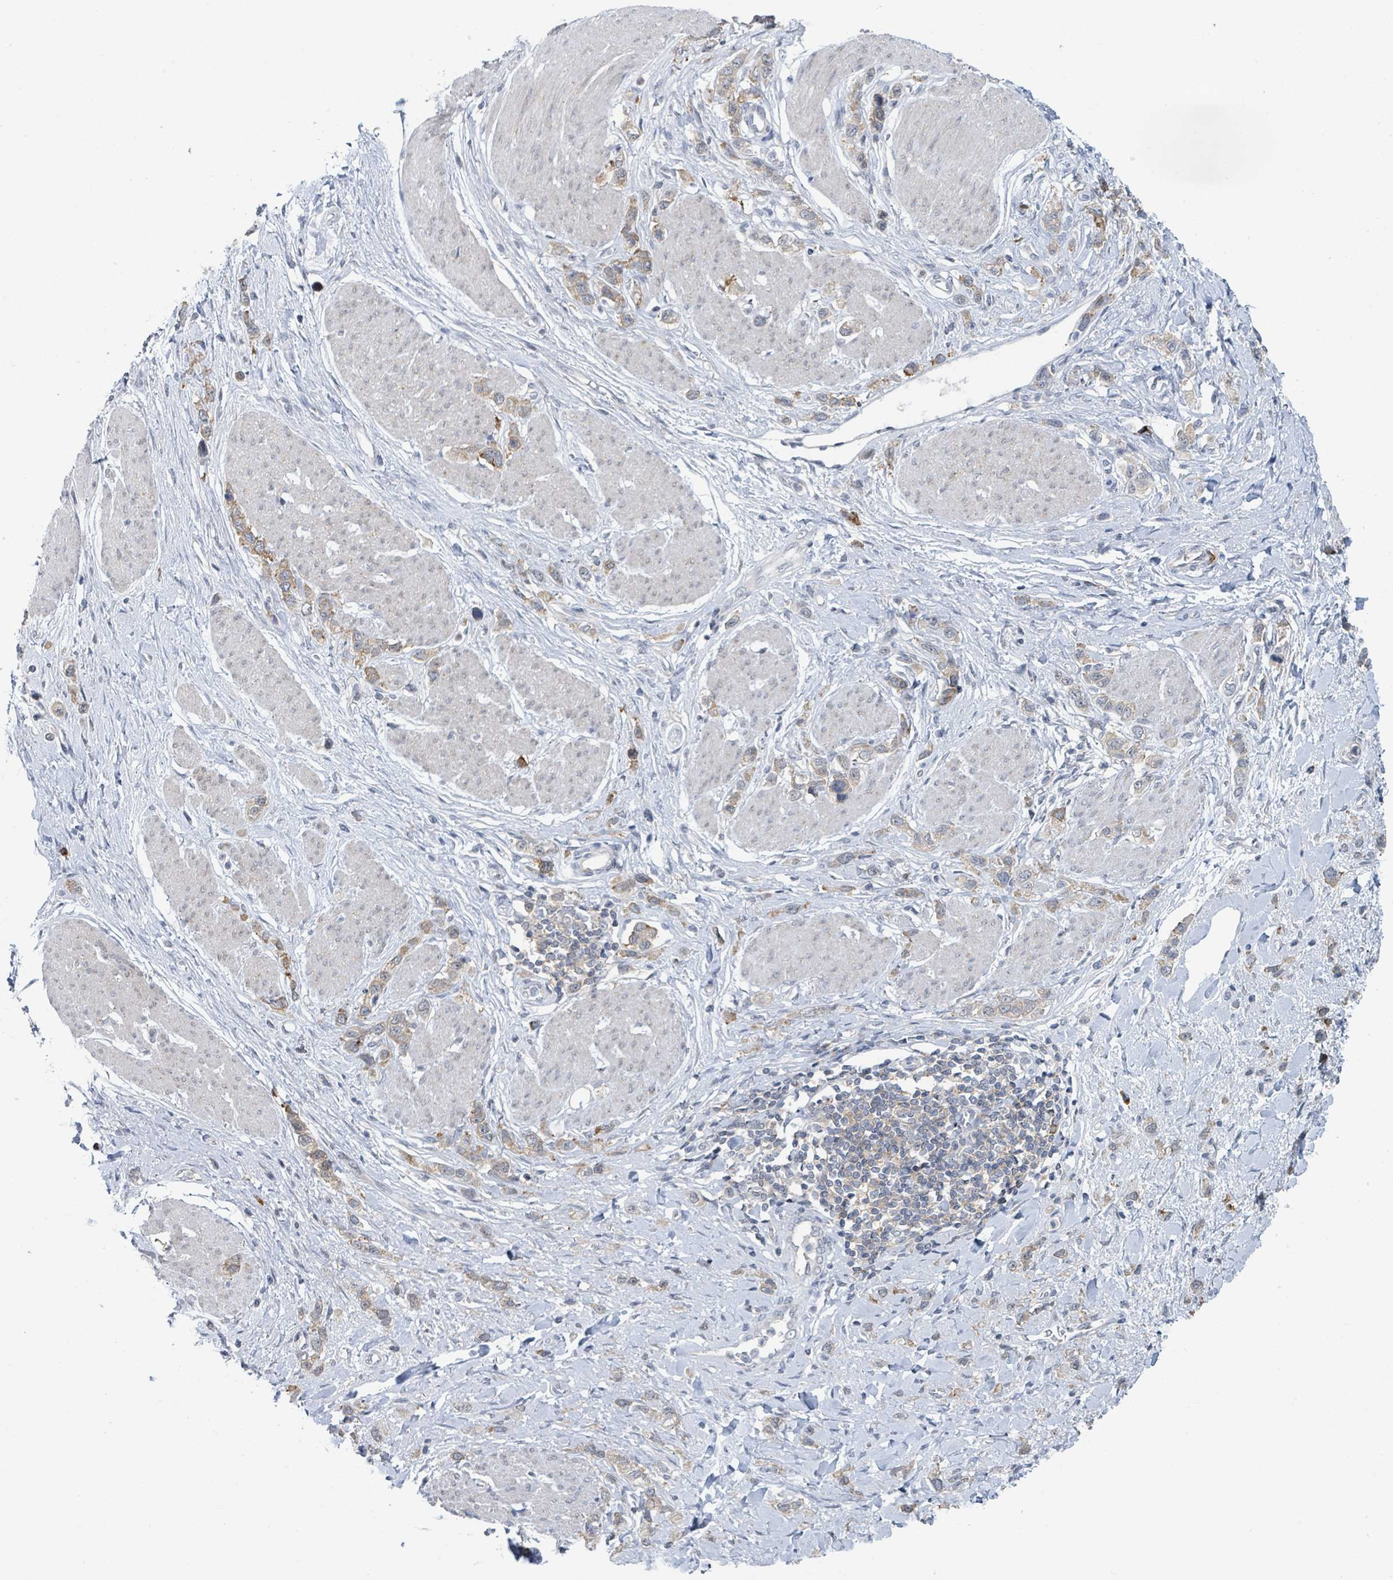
{"staining": {"intensity": "weak", "quantity": "25%-75%", "location": "cytoplasmic/membranous"}, "tissue": "stomach cancer", "cell_type": "Tumor cells", "image_type": "cancer", "snomed": [{"axis": "morphology", "description": "Adenocarcinoma, NOS"}, {"axis": "topography", "description": "Stomach"}], "caption": "This photomicrograph exhibits immunohistochemistry staining of stomach cancer, with low weak cytoplasmic/membranous expression in about 25%-75% of tumor cells.", "gene": "ANKRD55", "patient": {"sex": "female", "age": 65}}